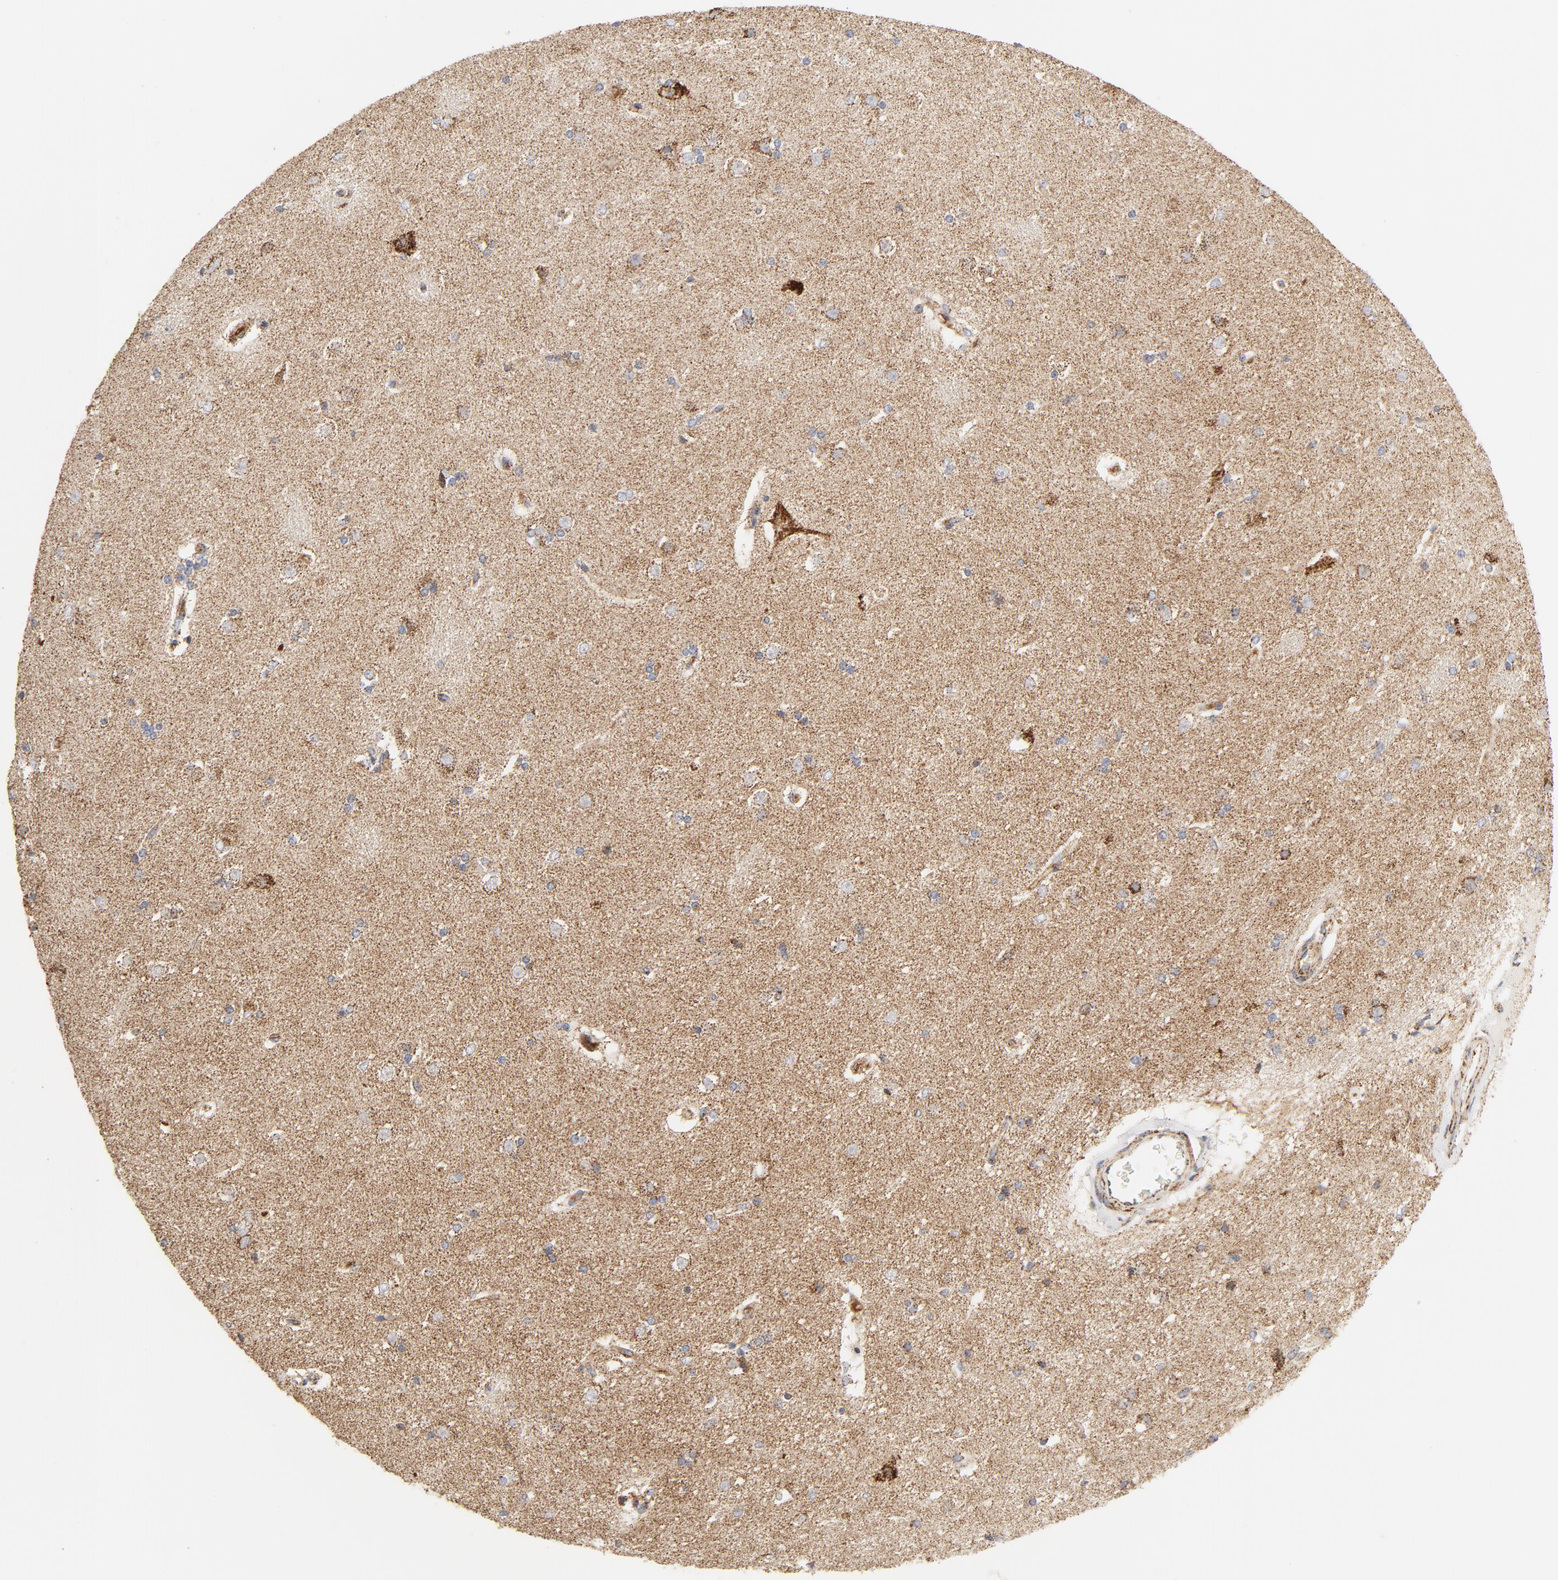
{"staining": {"intensity": "moderate", "quantity": ">75%", "location": "cytoplasmic/membranous"}, "tissue": "caudate", "cell_type": "Glial cells", "image_type": "normal", "snomed": [{"axis": "morphology", "description": "Normal tissue, NOS"}, {"axis": "topography", "description": "Lateral ventricle wall"}], "caption": "Immunohistochemistry (IHC) histopathology image of normal caudate: caudate stained using immunohistochemistry (IHC) displays medium levels of moderate protein expression localized specifically in the cytoplasmic/membranous of glial cells, appearing as a cytoplasmic/membranous brown color.", "gene": "PCNX4", "patient": {"sex": "female", "age": 19}}